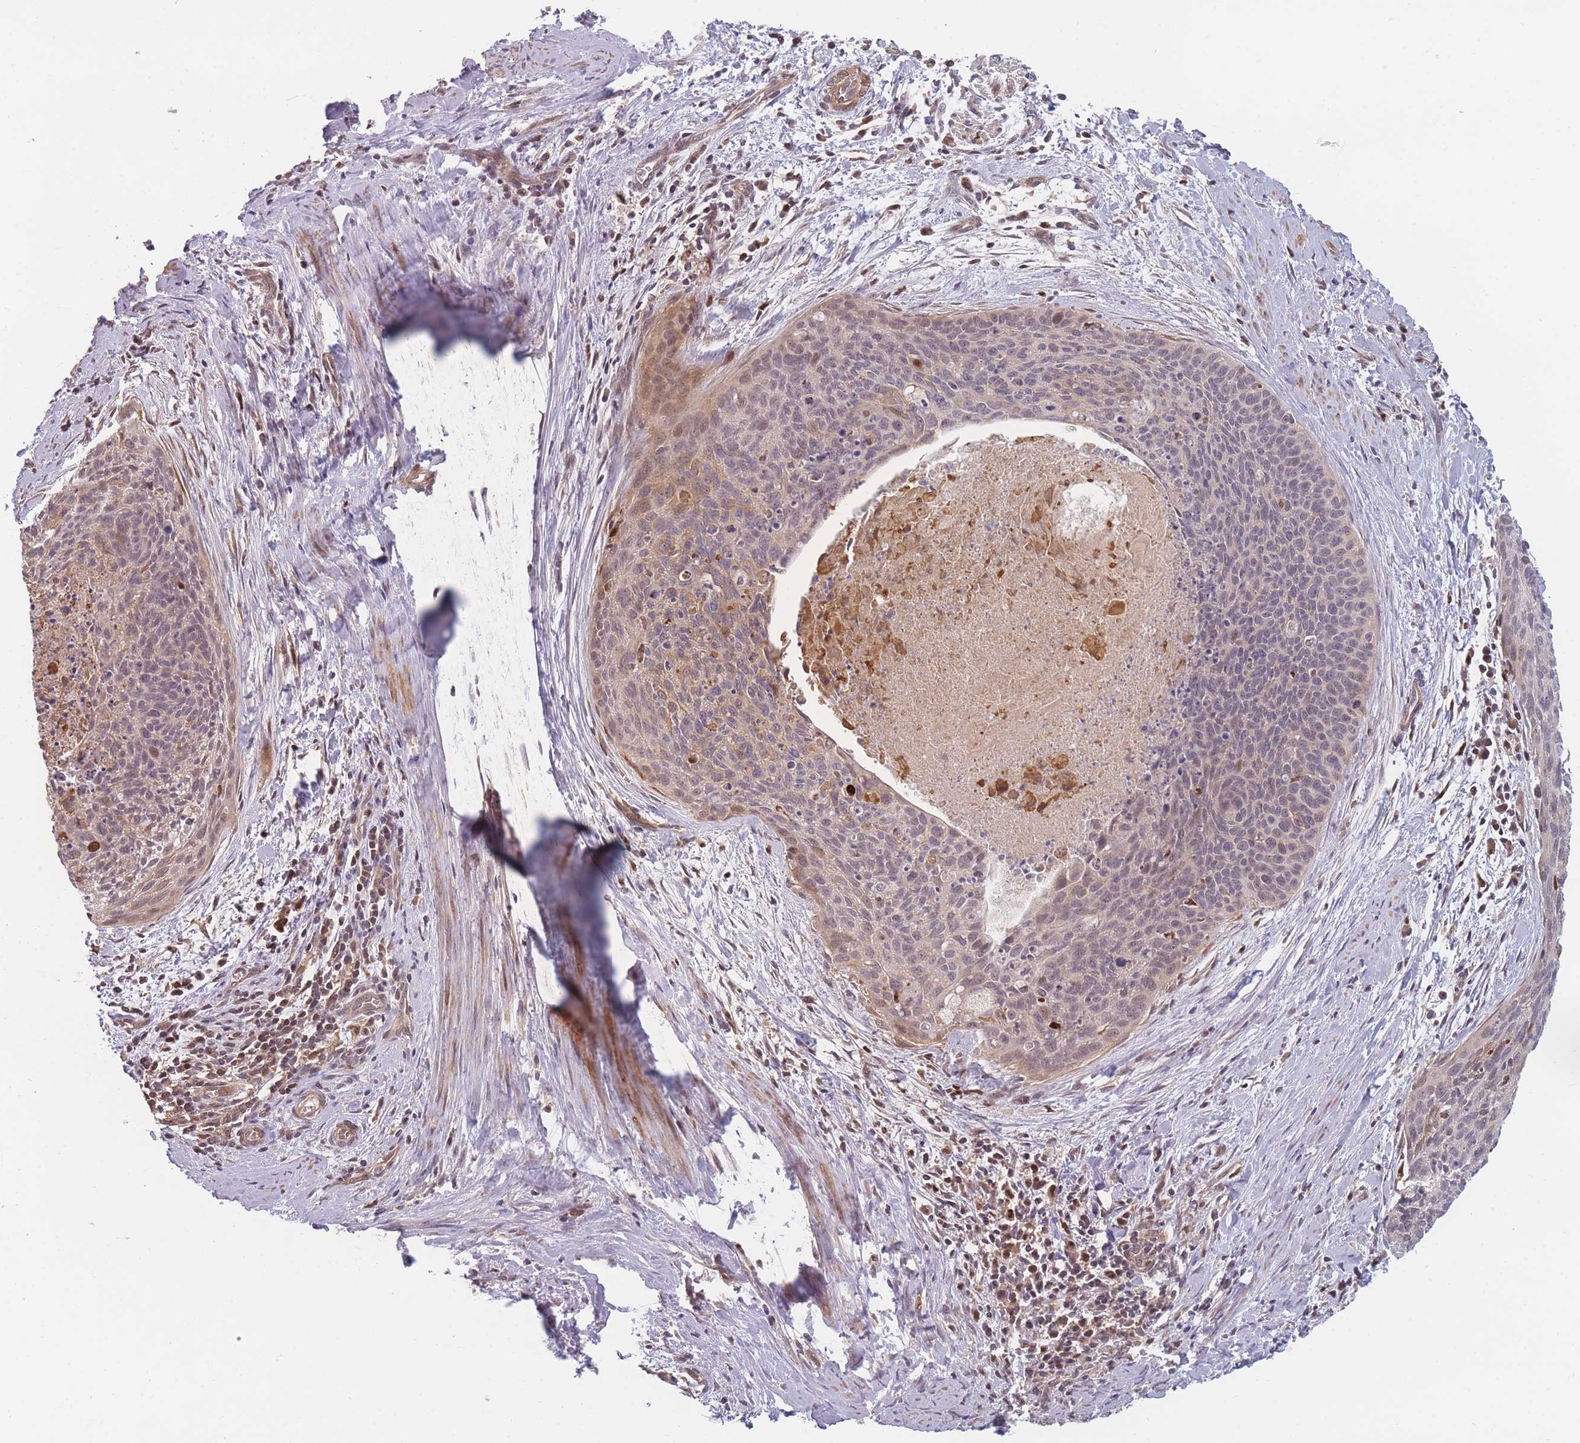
{"staining": {"intensity": "weak", "quantity": "<25%", "location": "nuclear"}, "tissue": "cervical cancer", "cell_type": "Tumor cells", "image_type": "cancer", "snomed": [{"axis": "morphology", "description": "Squamous cell carcinoma, NOS"}, {"axis": "topography", "description": "Cervix"}], "caption": "An IHC photomicrograph of cervical squamous cell carcinoma is shown. There is no staining in tumor cells of cervical squamous cell carcinoma.", "gene": "FAM153A", "patient": {"sex": "female", "age": 55}}